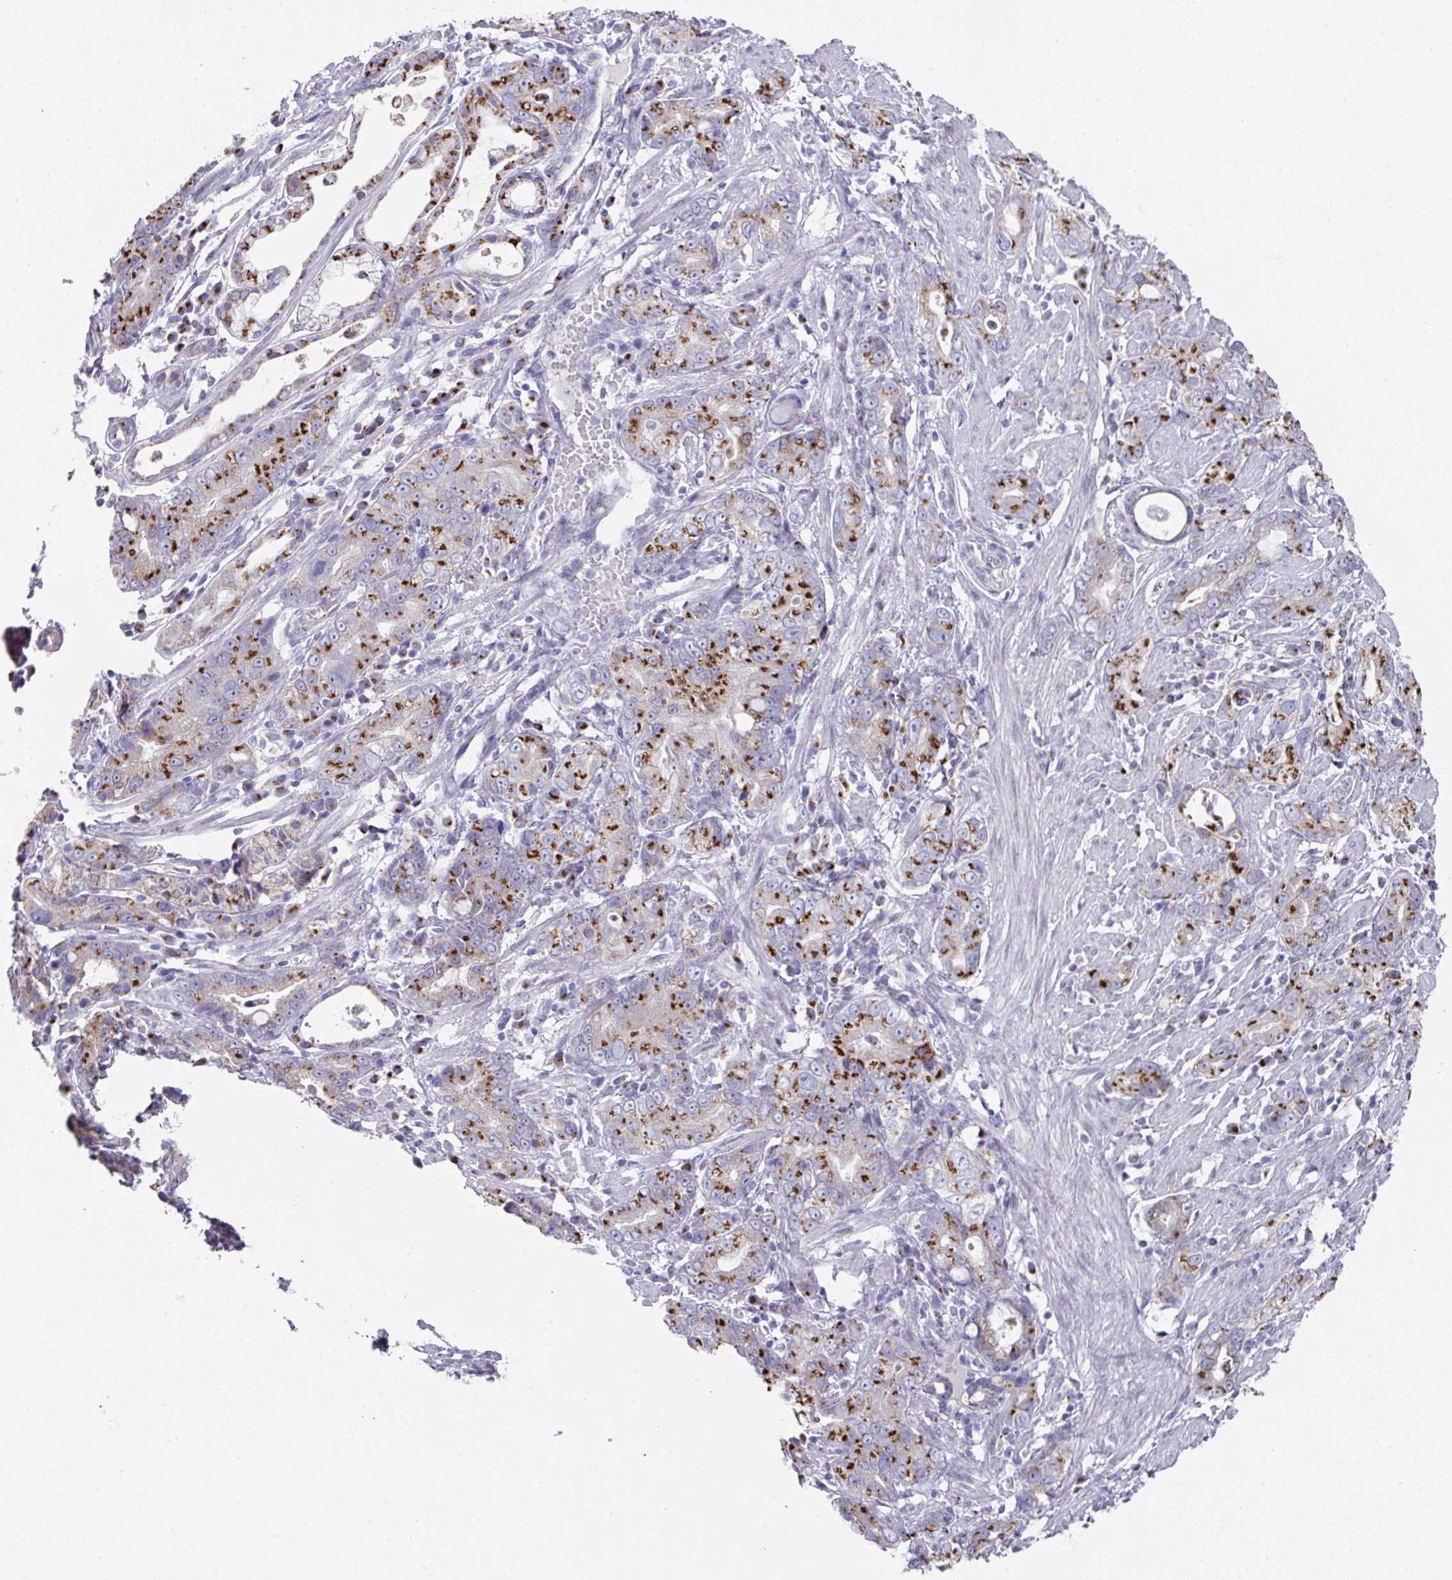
{"staining": {"intensity": "strong", "quantity": "25%-75%", "location": "cytoplasmic/membranous"}, "tissue": "stomach cancer", "cell_type": "Tumor cells", "image_type": "cancer", "snomed": [{"axis": "morphology", "description": "Adenocarcinoma, NOS"}, {"axis": "topography", "description": "Stomach"}], "caption": "Brown immunohistochemical staining in human stomach cancer displays strong cytoplasmic/membranous staining in about 25%-75% of tumor cells.", "gene": "VKORC1L1", "patient": {"sex": "male", "age": 55}}